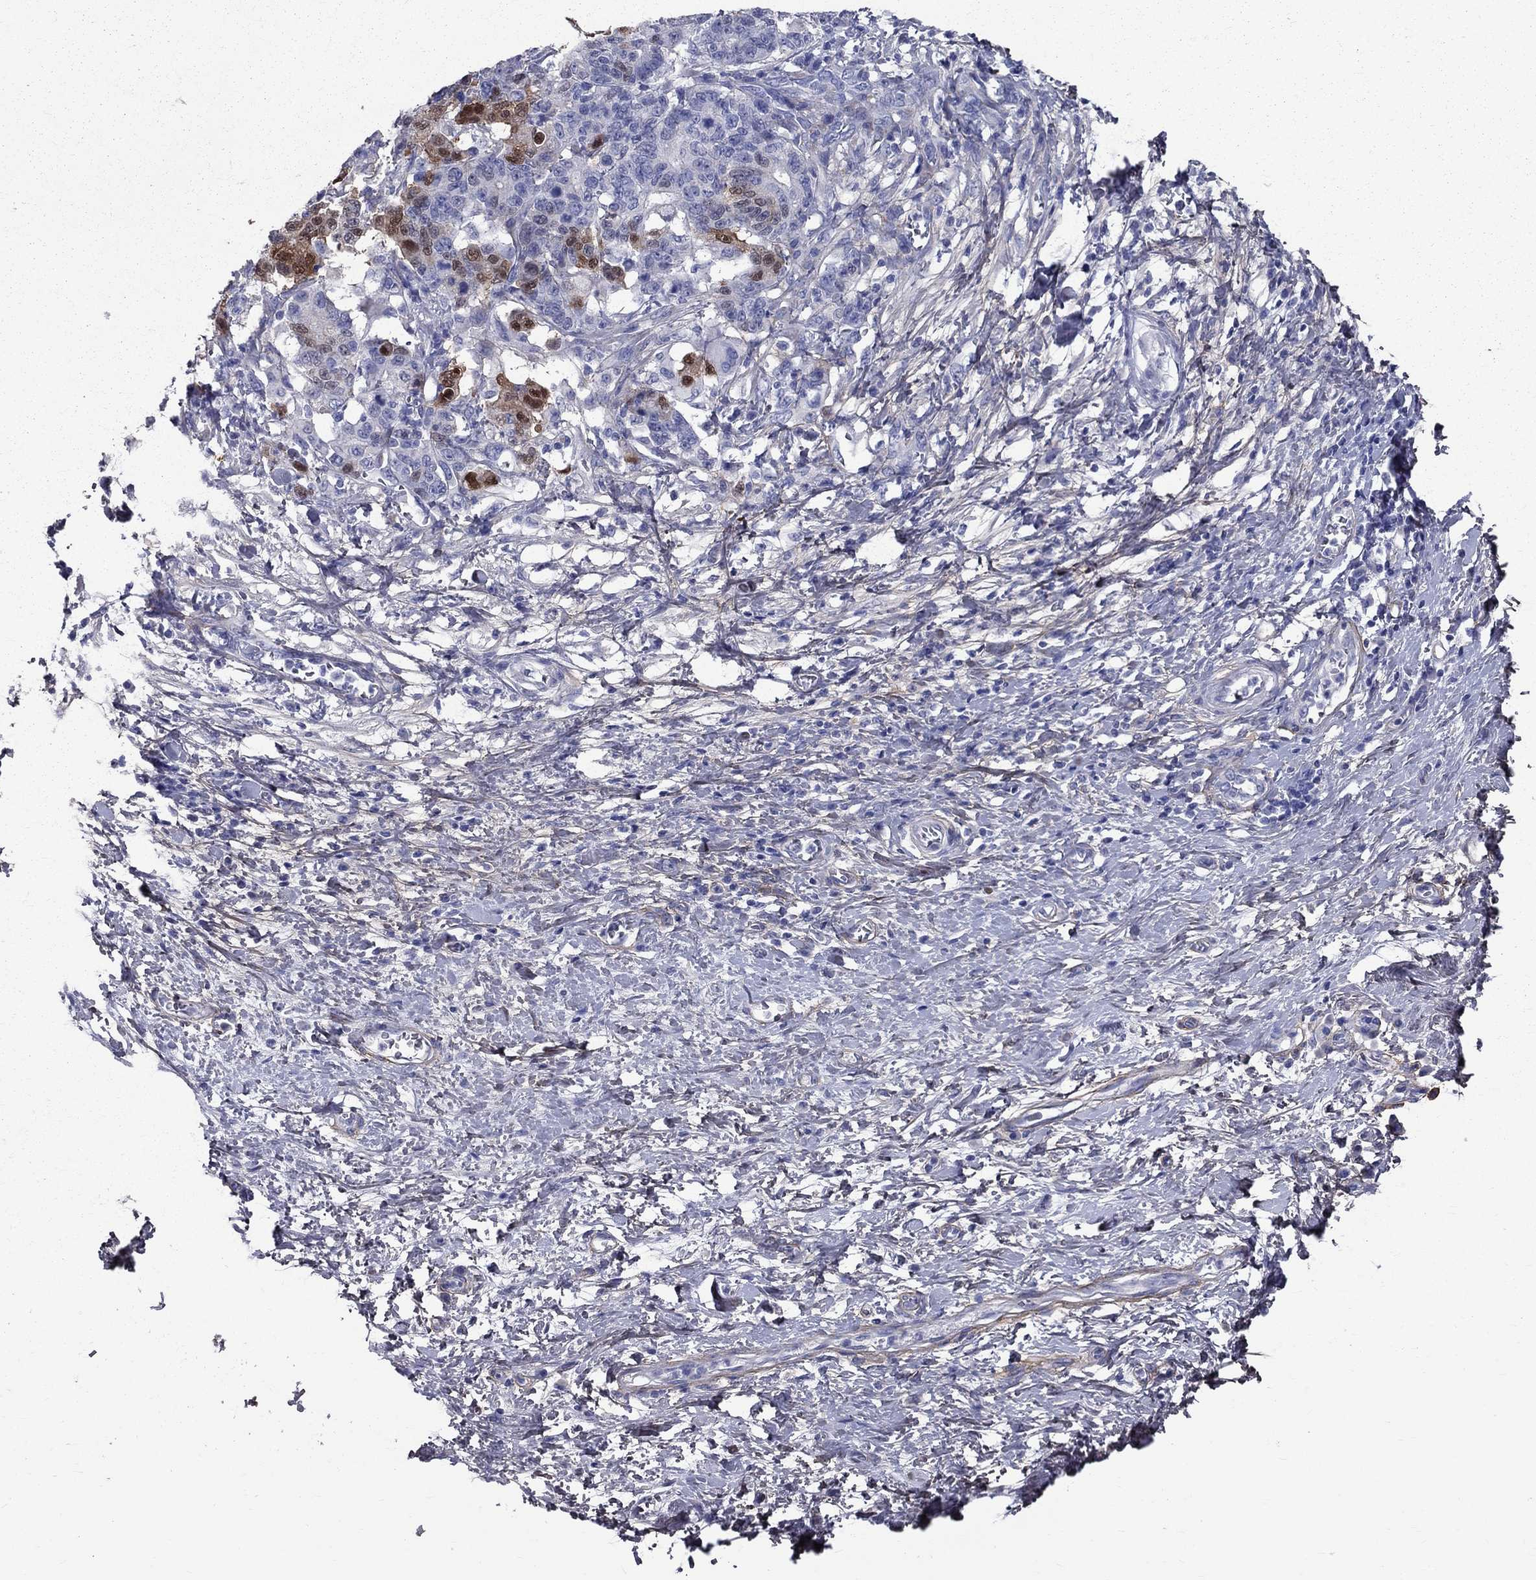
{"staining": {"intensity": "moderate", "quantity": "25%-75%", "location": "cytoplasmic/membranous,nuclear"}, "tissue": "stomach cancer", "cell_type": "Tumor cells", "image_type": "cancer", "snomed": [{"axis": "morphology", "description": "Normal tissue, NOS"}, {"axis": "morphology", "description": "Adenocarcinoma, NOS"}, {"axis": "topography", "description": "Stomach"}], "caption": "DAB immunohistochemical staining of stomach cancer (adenocarcinoma) displays moderate cytoplasmic/membranous and nuclear protein staining in about 25%-75% of tumor cells. (Brightfield microscopy of DAB IHC at high magnification).", "gene": "ANXA10", "patient": {"sex": "female", "age": 64}}